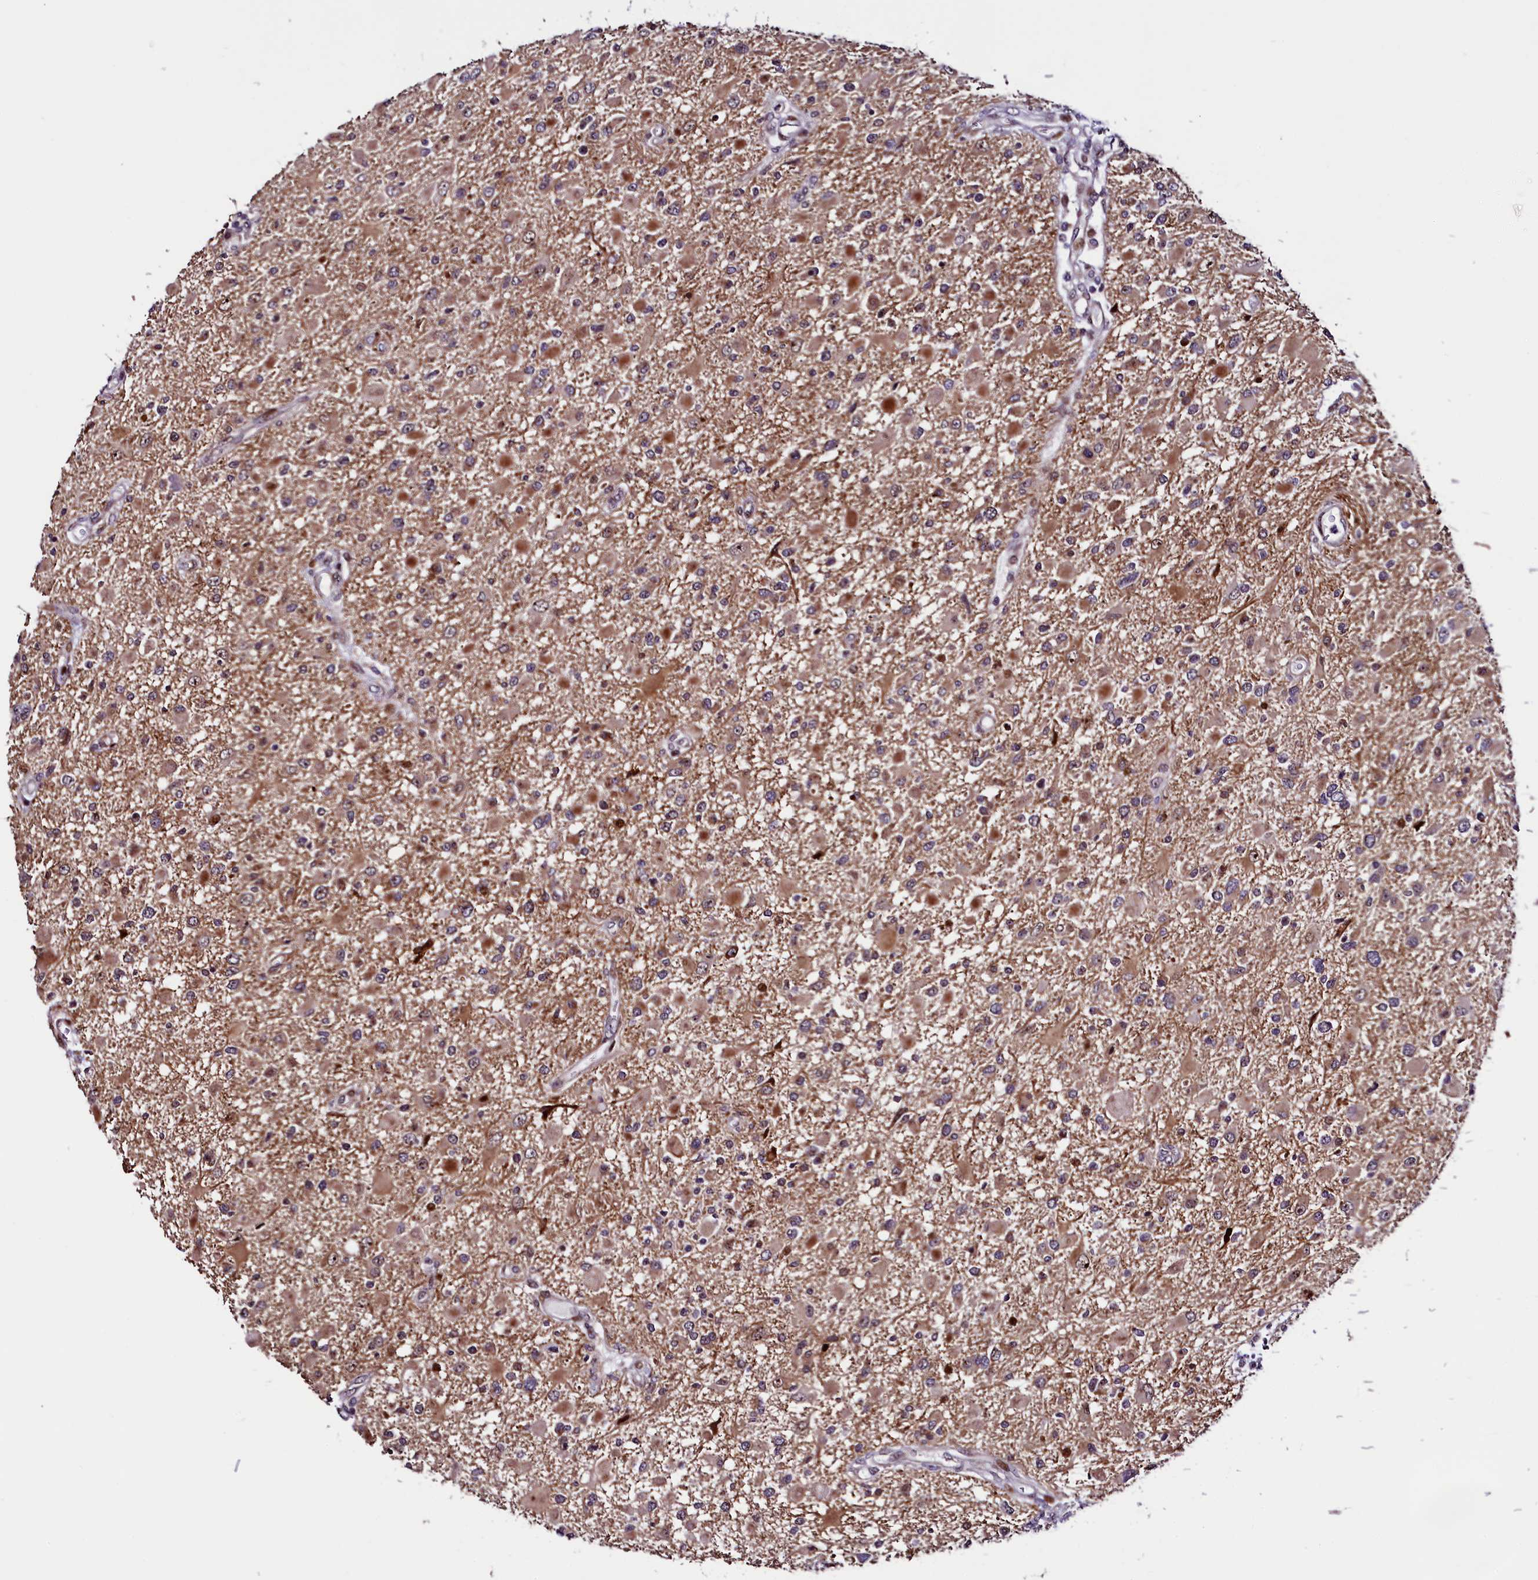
{"staining": {"intensity": "moderate", "quantity": ">75%", "location": "cytoplasmic/membranous"}, "tissue": "glioma", "cell_type": "Tumor cells", "image_type": "cancer", "snomed": [{"axis": "morphology", "description": "Glioma, malignant, High grade"}, {"axis": "topography", "description": "Brain"}], "caption": "IHC photomicrograph of human malignant glioma (high-grade) stained for a protein (brown), which reveals medium levels of moderate cytoplasmic/membranous staining in approximately >75% of tumor cells.", "gene": "TRMT112", "patient": {"sex": "male", "age": 53}}